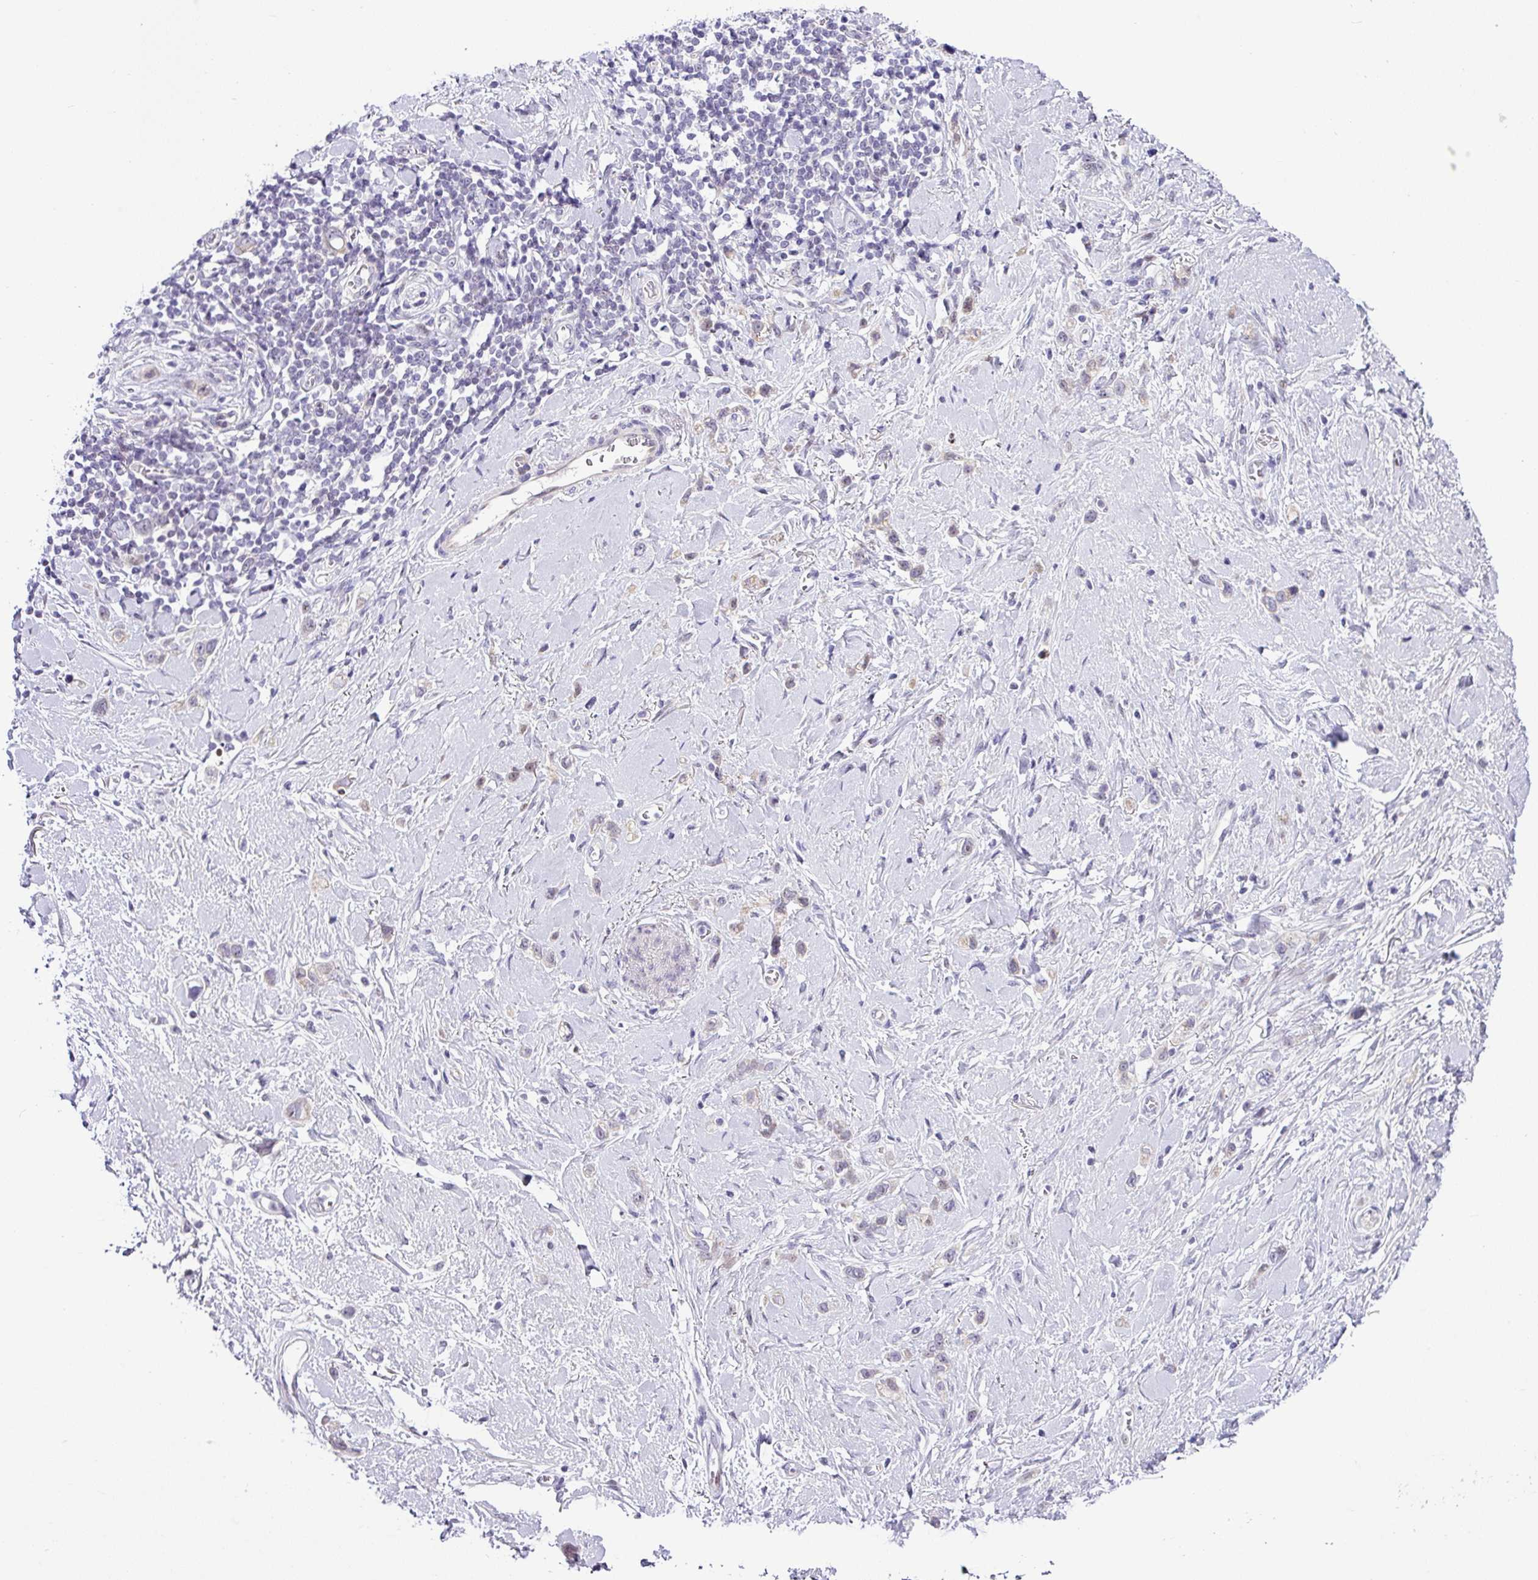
{"staining": {"intensity": "negative", "quantity": "none", "location": "none"}, "tissue": "stomach cancer", "cell_type": "Tumor cells", "image_type": "cancer", "snomed": [{"axis": "morphology", "description": "Adenocarcinoma, NOS"}, {"axis": "topography", "description": "Stomach"}], "caption": "Stomach adenocarcinoma was stained to show a protein in brown. There is no significant positivity in tumor cells. Brightfield microscopy of immunohistochemistry stained with DAB (brown) and hematoxylin (blue), captured at high magnification.", "gene": "NDUFB2", "patient": {"sex": "female", "age": 65}}